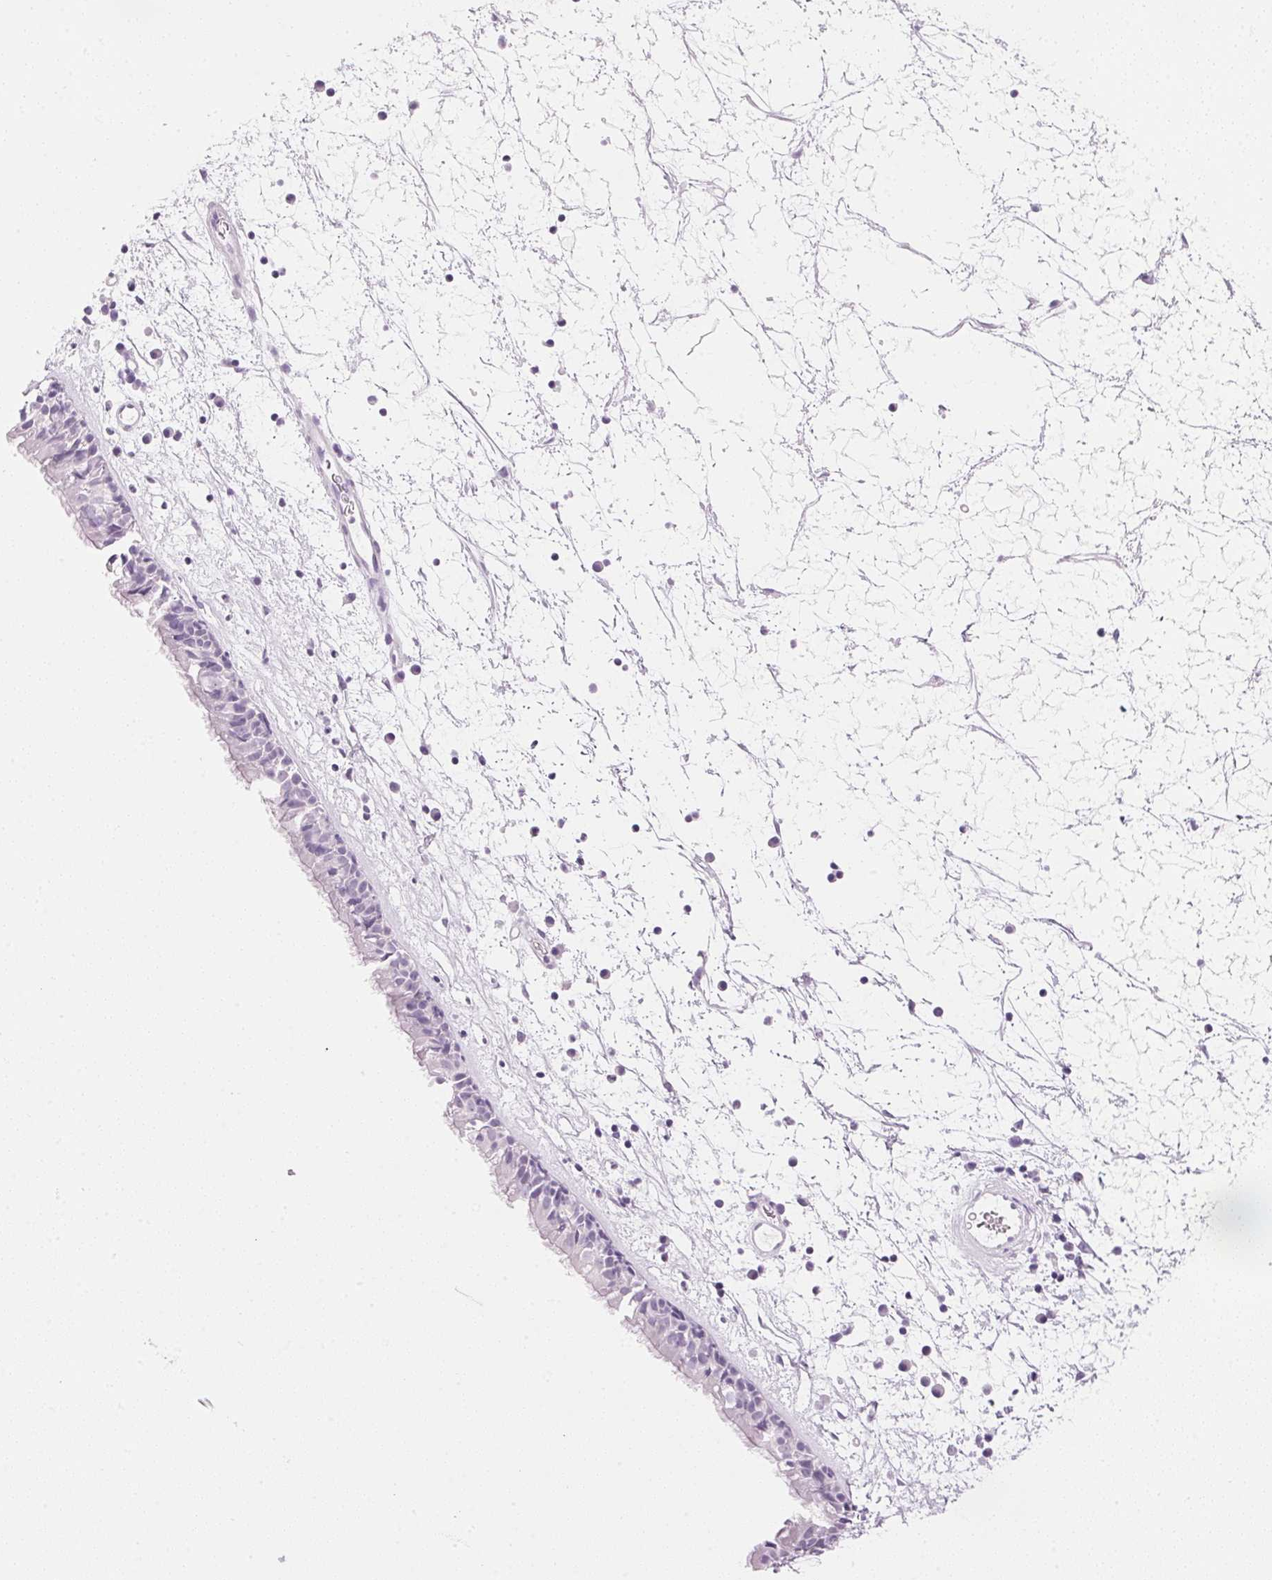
{"staining": {"intensity": "negative", "quantity": "none", "location": "none"}, "tissue": "nasopharynx", "cell_type": "Respiratory epithelial cells", "image_type": "normal", "snomed": [{"axis": "morphology", "description": "Normal tissue, NOS"}, {"axis": "topography", "description": "Nasopharynx"}], "caption": "Respiratory epithelial cells are negative for protein expression in unremarkable human nasopharynx. (Immunohistochemistry, brightfield microscopy, high magnification).", "gene": "IGFBP1", "patient": {"sex": "male", "age": 24}}